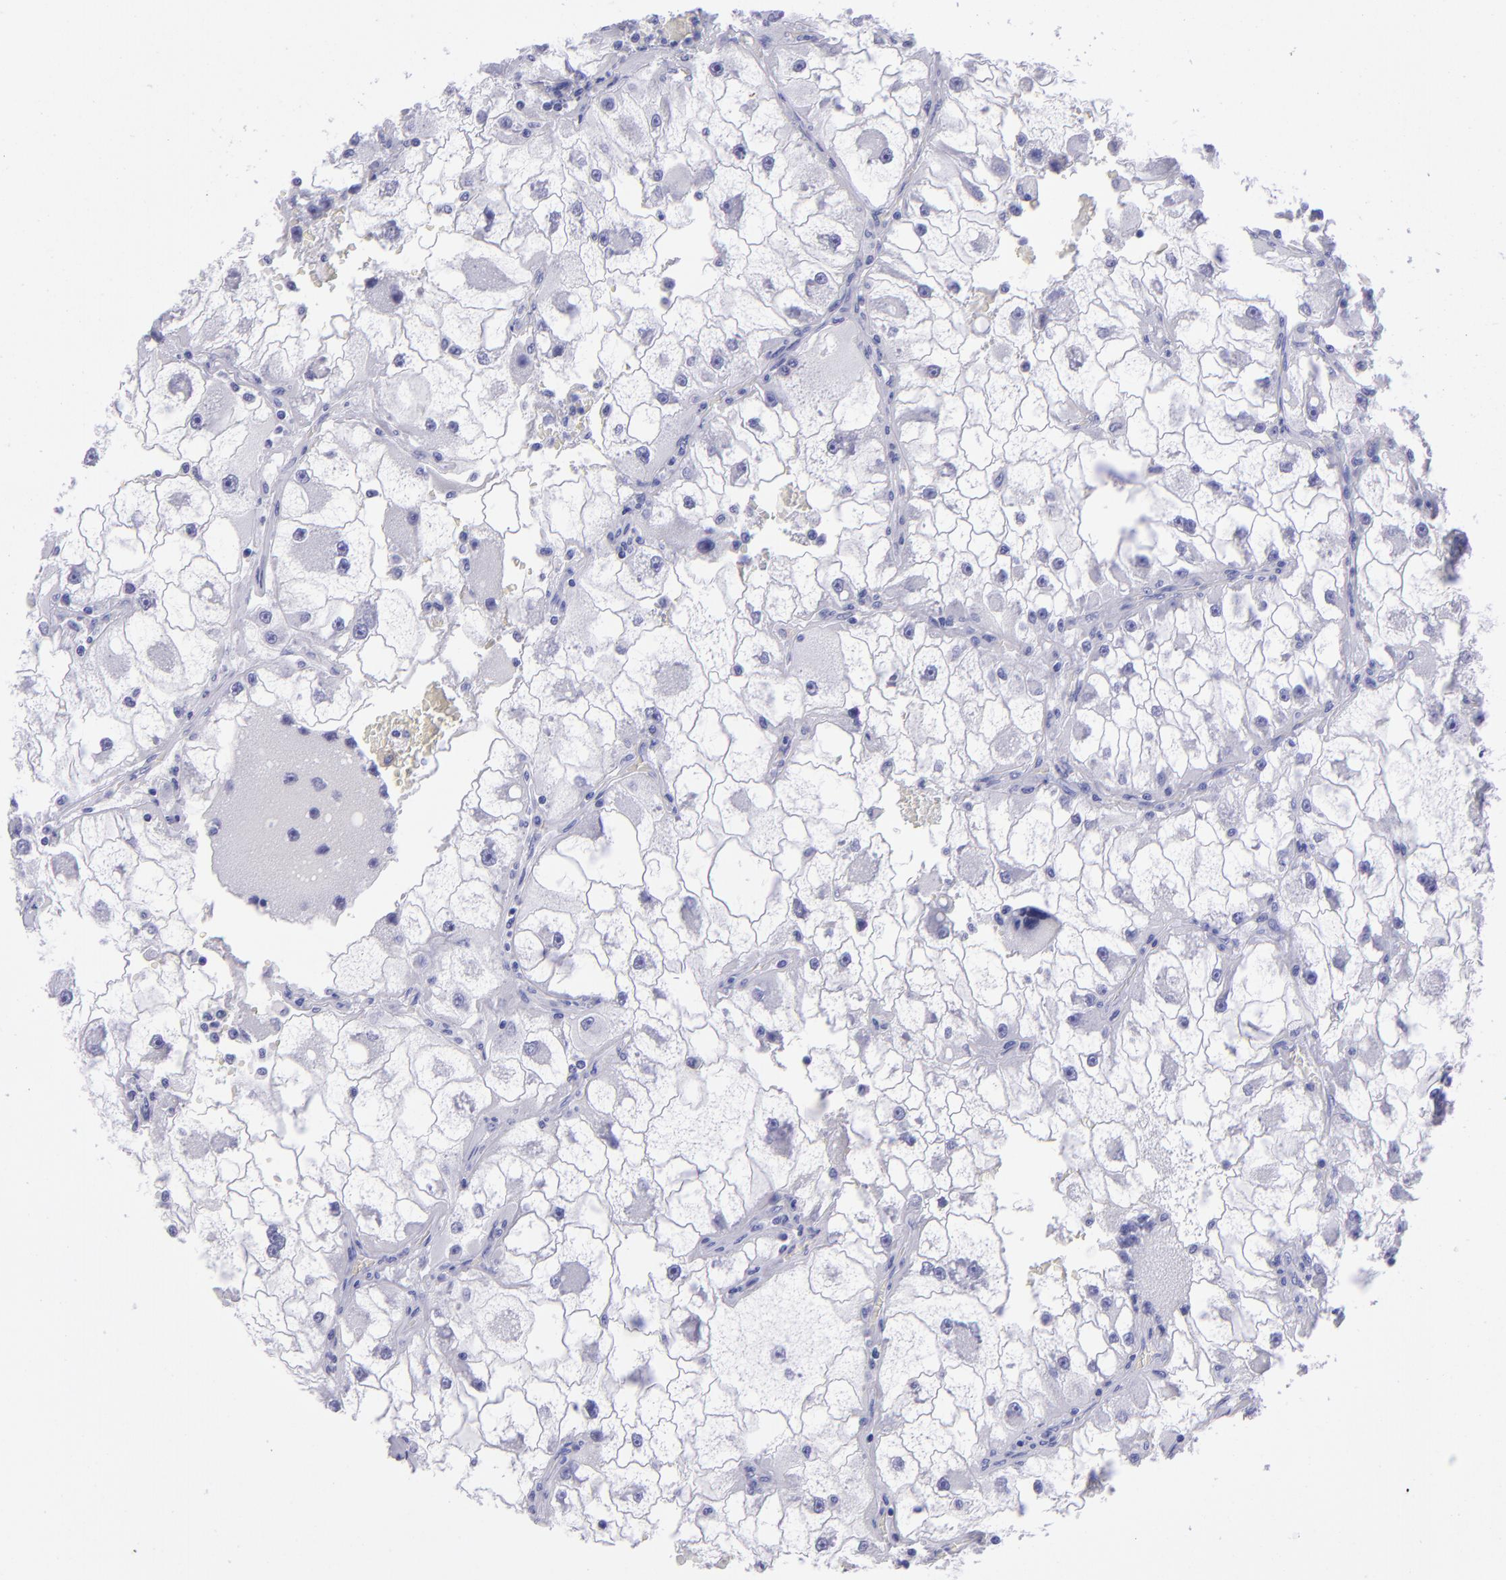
{"staining": {"intensity": "negative", "quantity": "none", "location": "none"}, "tissue": "renal cancer", "cell_type": "Tumor cells", "image_type": "cancer", "snomed": [{"axis": "morphology", "description": "Adenocarcinoma, NOS"}, {"axis": "topography", "description": "Kidney"}], "caption": "A micrograph of human adenocarcinoma (renal) is negative for staining in tumor cells. Nuclei are stained in blue.", "gene": "TYRP1", "patient": {"sex": "female", "age": 73}}